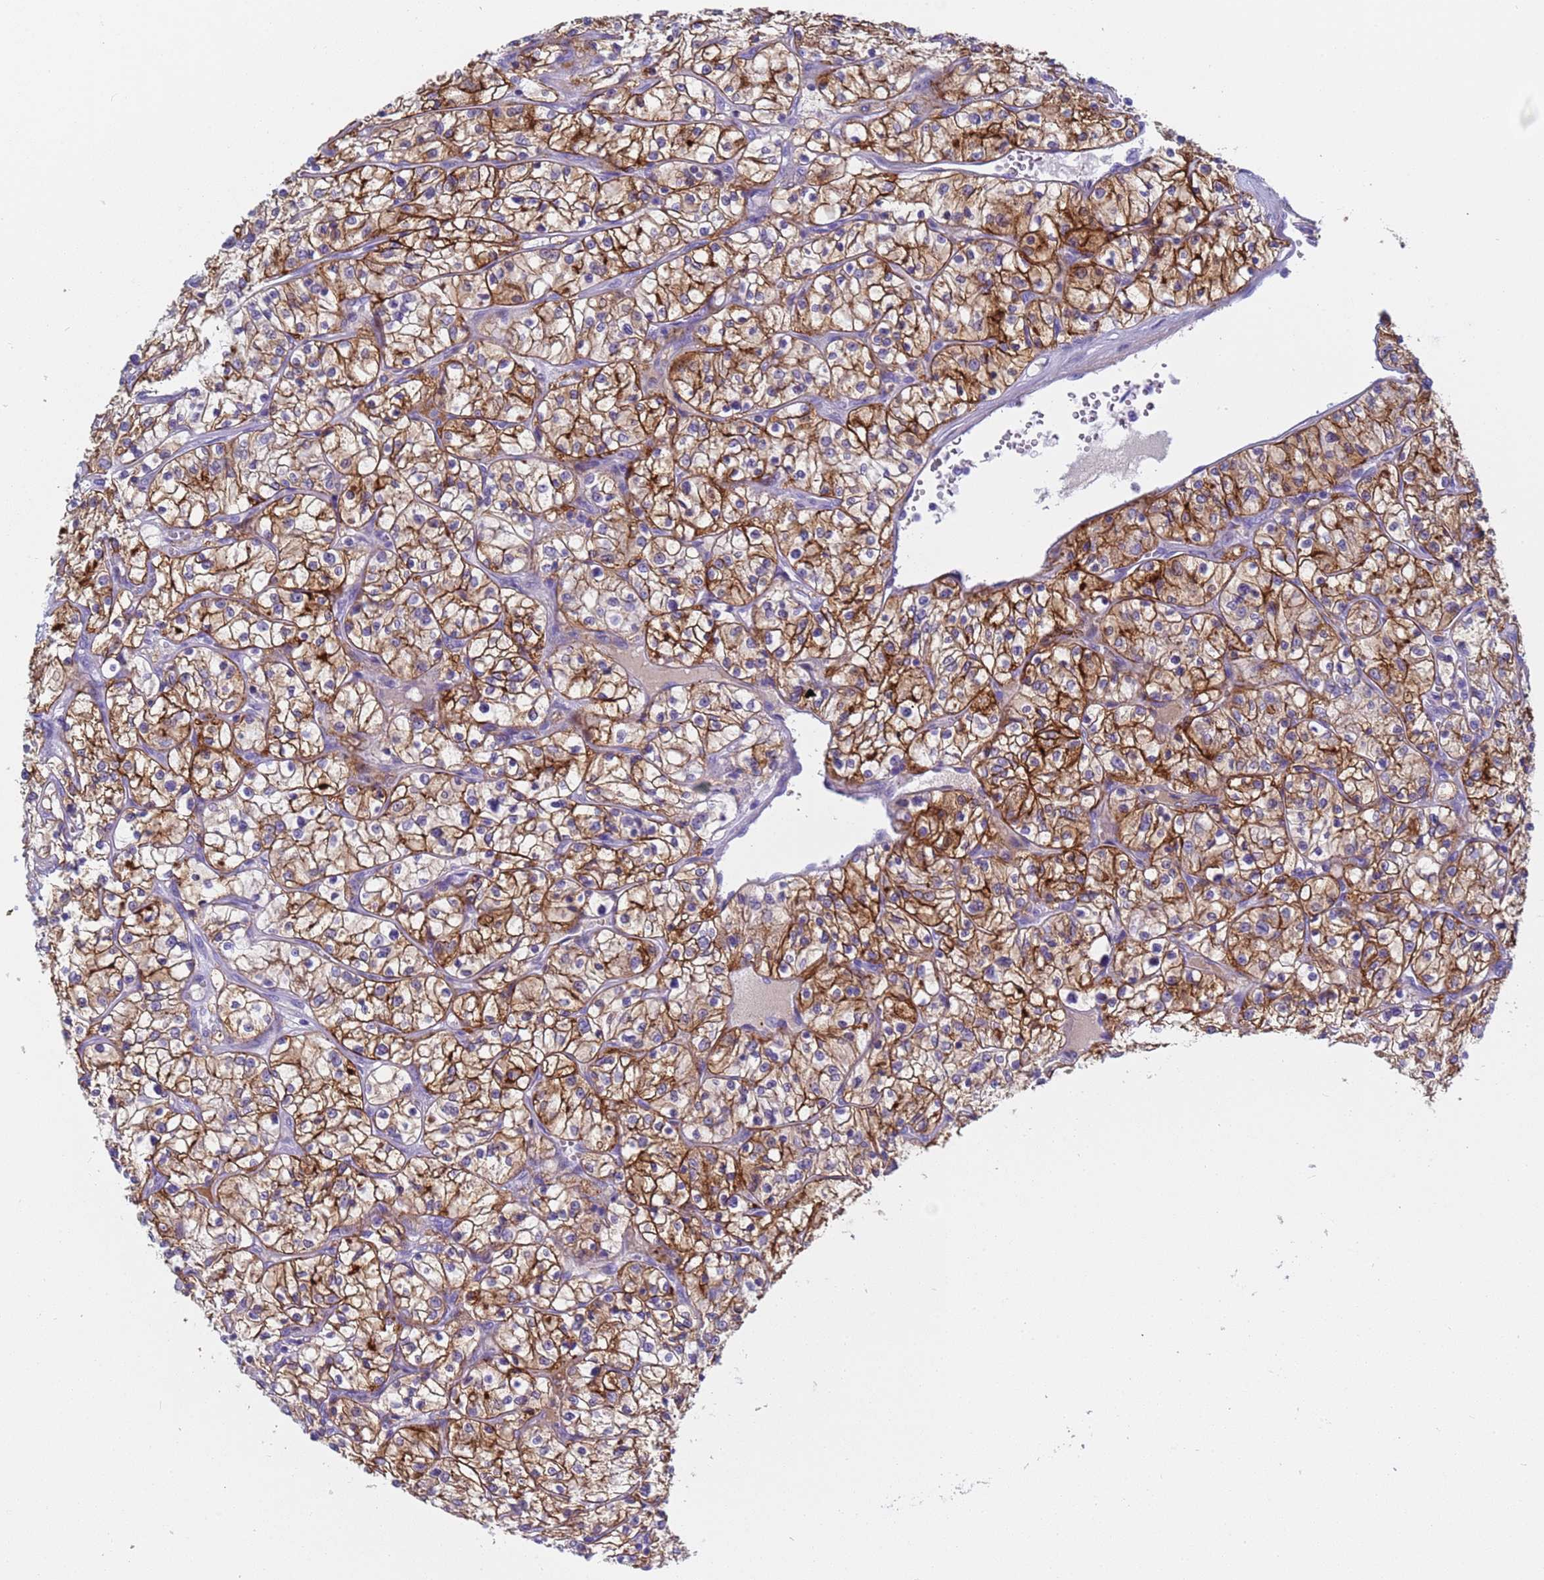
{"staining": {"intensity": "moderate", "quantity": ">75%", "location": "cytoplasmic/membranous"}, "tissue": "renal cancer", "cell_type": "Tumor cells", "image_type": "cancer", "snomed": [{"axis": "morphology", "description": "Adenocarcinoma, NOS"}, {"axis": "topography", "description": "Kidney"}], "caption": "Adenocarcinoma (renal) was stained to show a protein in brown. There is medium levels of moderate cytoplasmic/membranous expression in approximately >75% of tumor cells. Nuclei are stained in blue.", "gene": "C4orf46", "patient": {"sex": "female", "age": 64}}